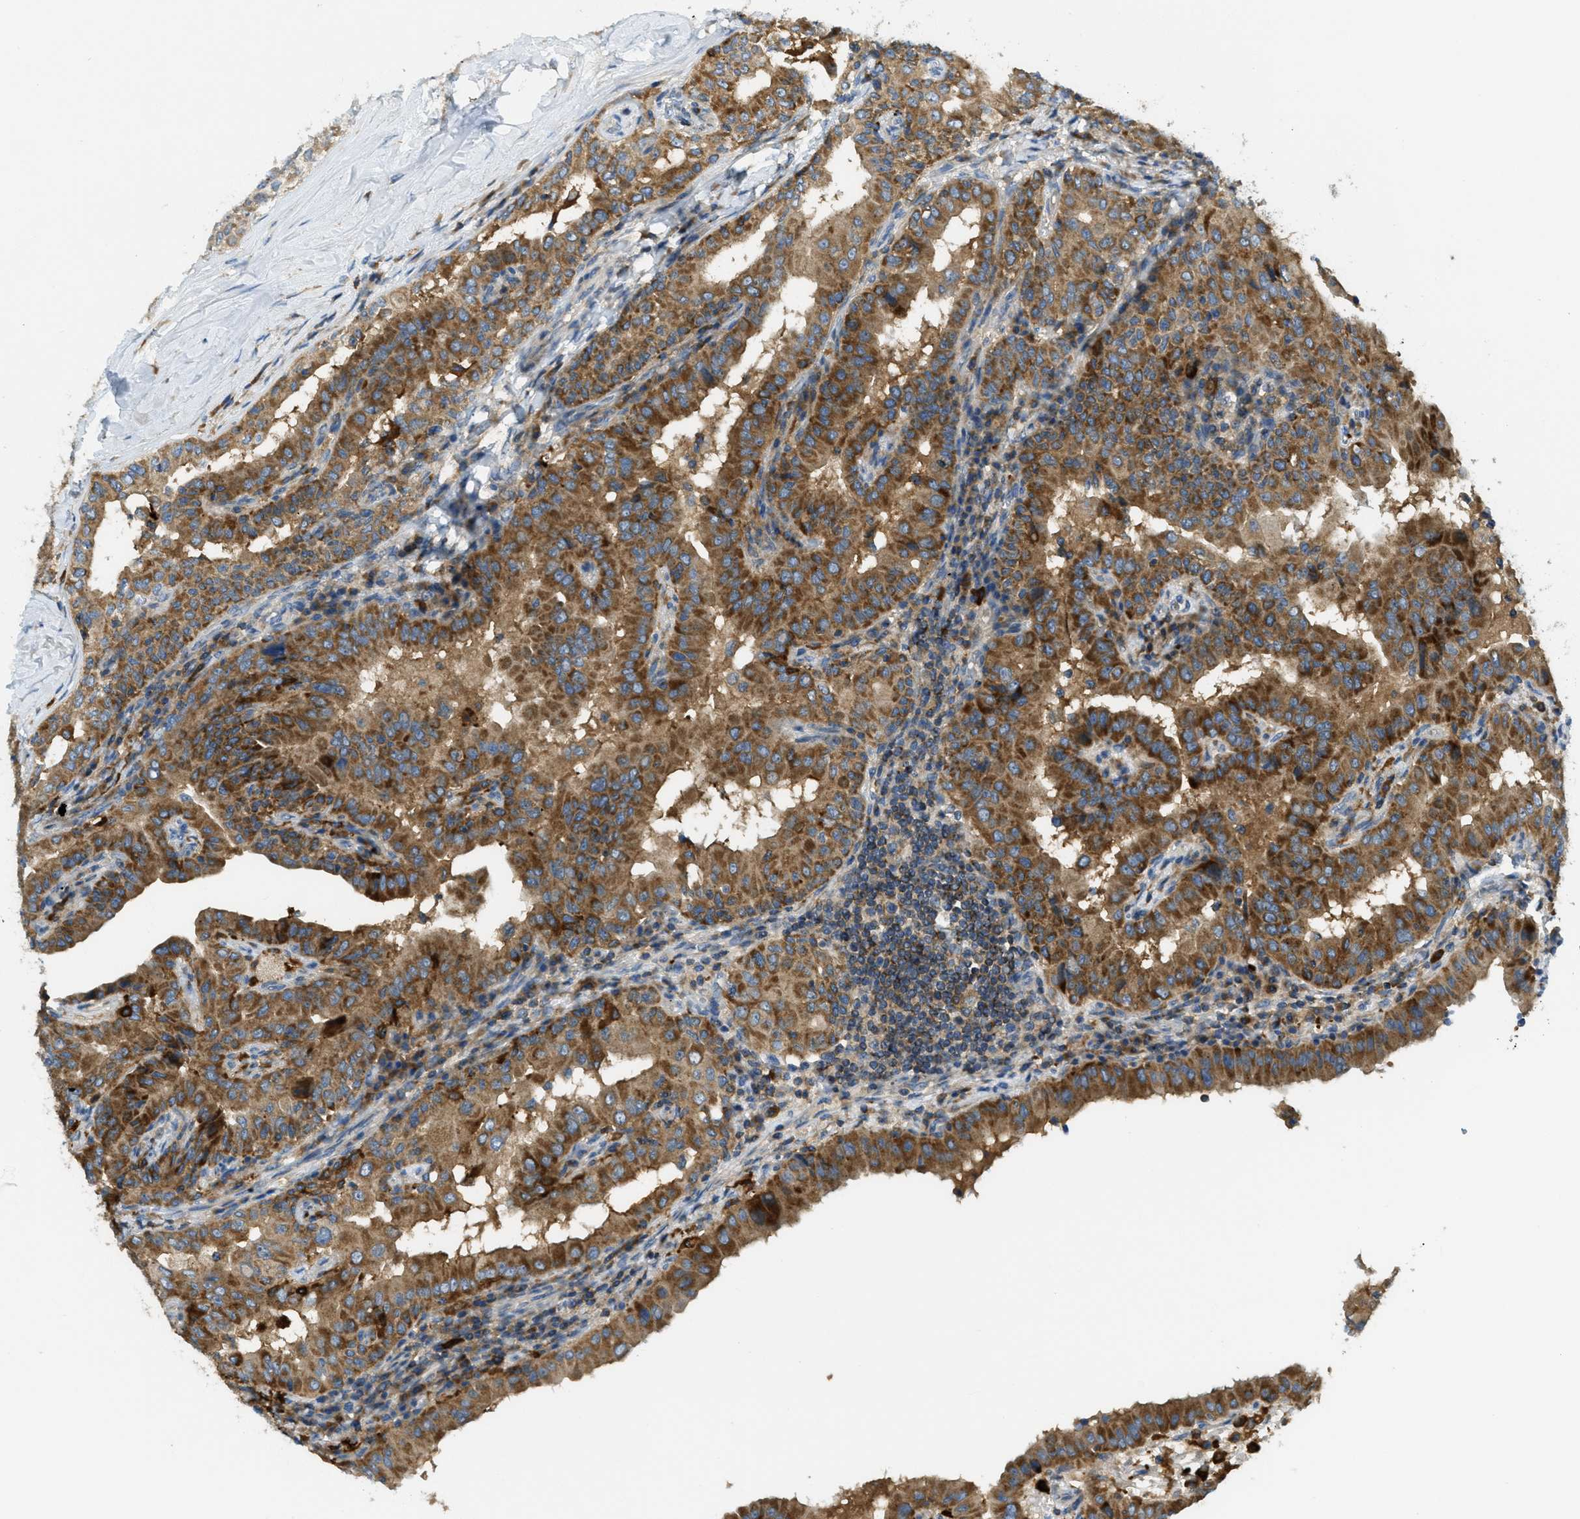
{"staining": {"intensity": "moderate", "quantity": ">75%", "location": "cytoplasmic/membranous"}, "tissue": "thyroid cancer", "cell_type": "Tumor cells", "image_type": "cancer", "snomed": [{"axis": "morphology", "description": "Papillary adenocarcinoma, NOS"}, {"axis": "topography", "description": "Thyroid gland"}], "caption": "Papillary adenocarcinoma (thyroid) tissue displays moderate cytoplasmic/membranous staining in about >75% of tumor cells", "gene": "RFFL", "patient": {"sex": "male", "age": 33}}